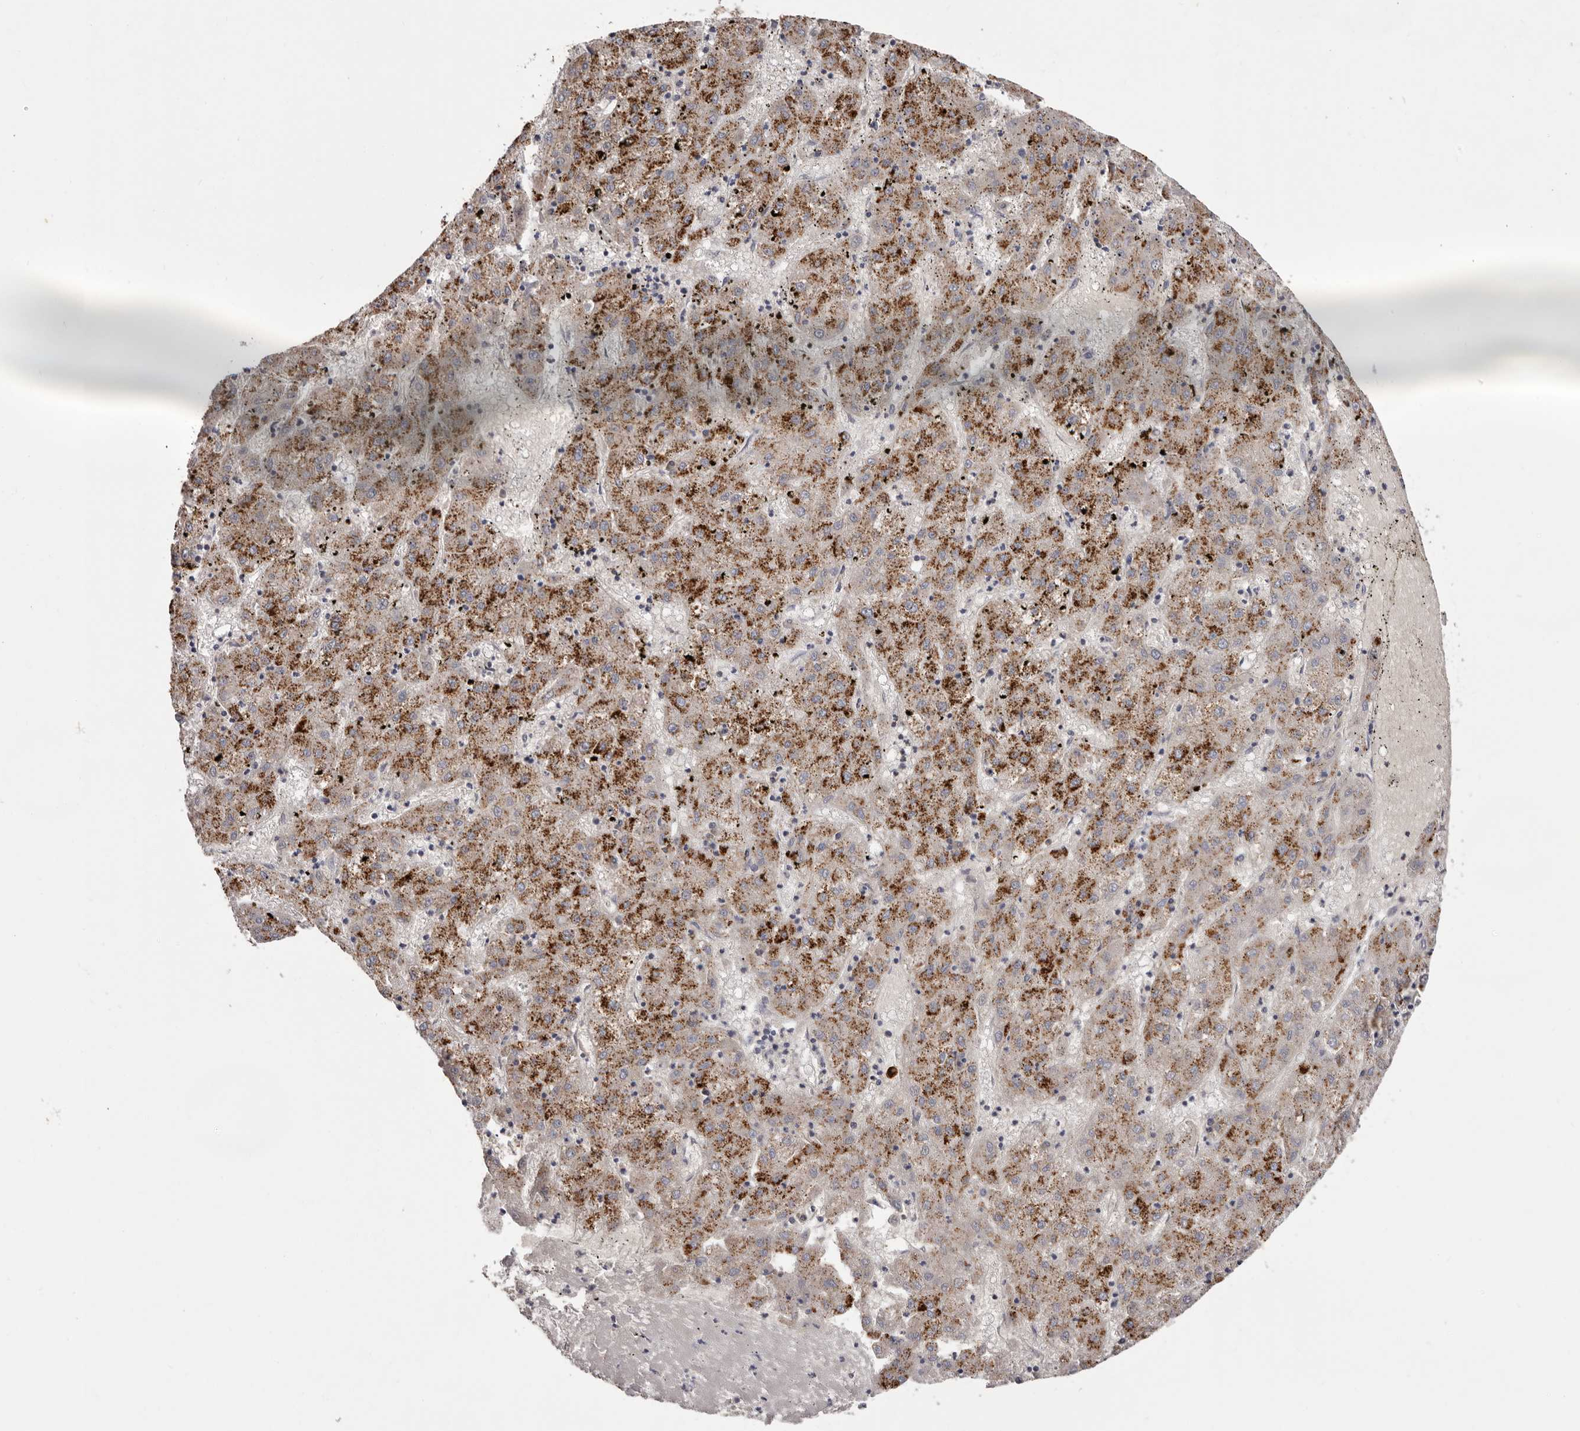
{"staining": {"intensity": "strong", "quantity": ">75%", "location": "cytoplasmic/membranous"}, "tissue": "liver cancer", "cell_type": "Tumor cells", "image_type": "cancer", "snomed": [{"axis": "morphology", "description": "Carcinoma, Hepatocellular, NOS"}, {"axis": "topography", "description": "Liver"}], "caption": "Brown immunohistochemical staining in human hepatocellular carcinoma (liver) reveals strong cytoplasmic/membranous positivity in about >75% of tumor cells. (DAB (3,3'-diaminobenzidine) IHC, brown staining for protein, blue staining for nuclei).", "gene": "S1PR5", "patient": {"sex": "male", "age": 72}}